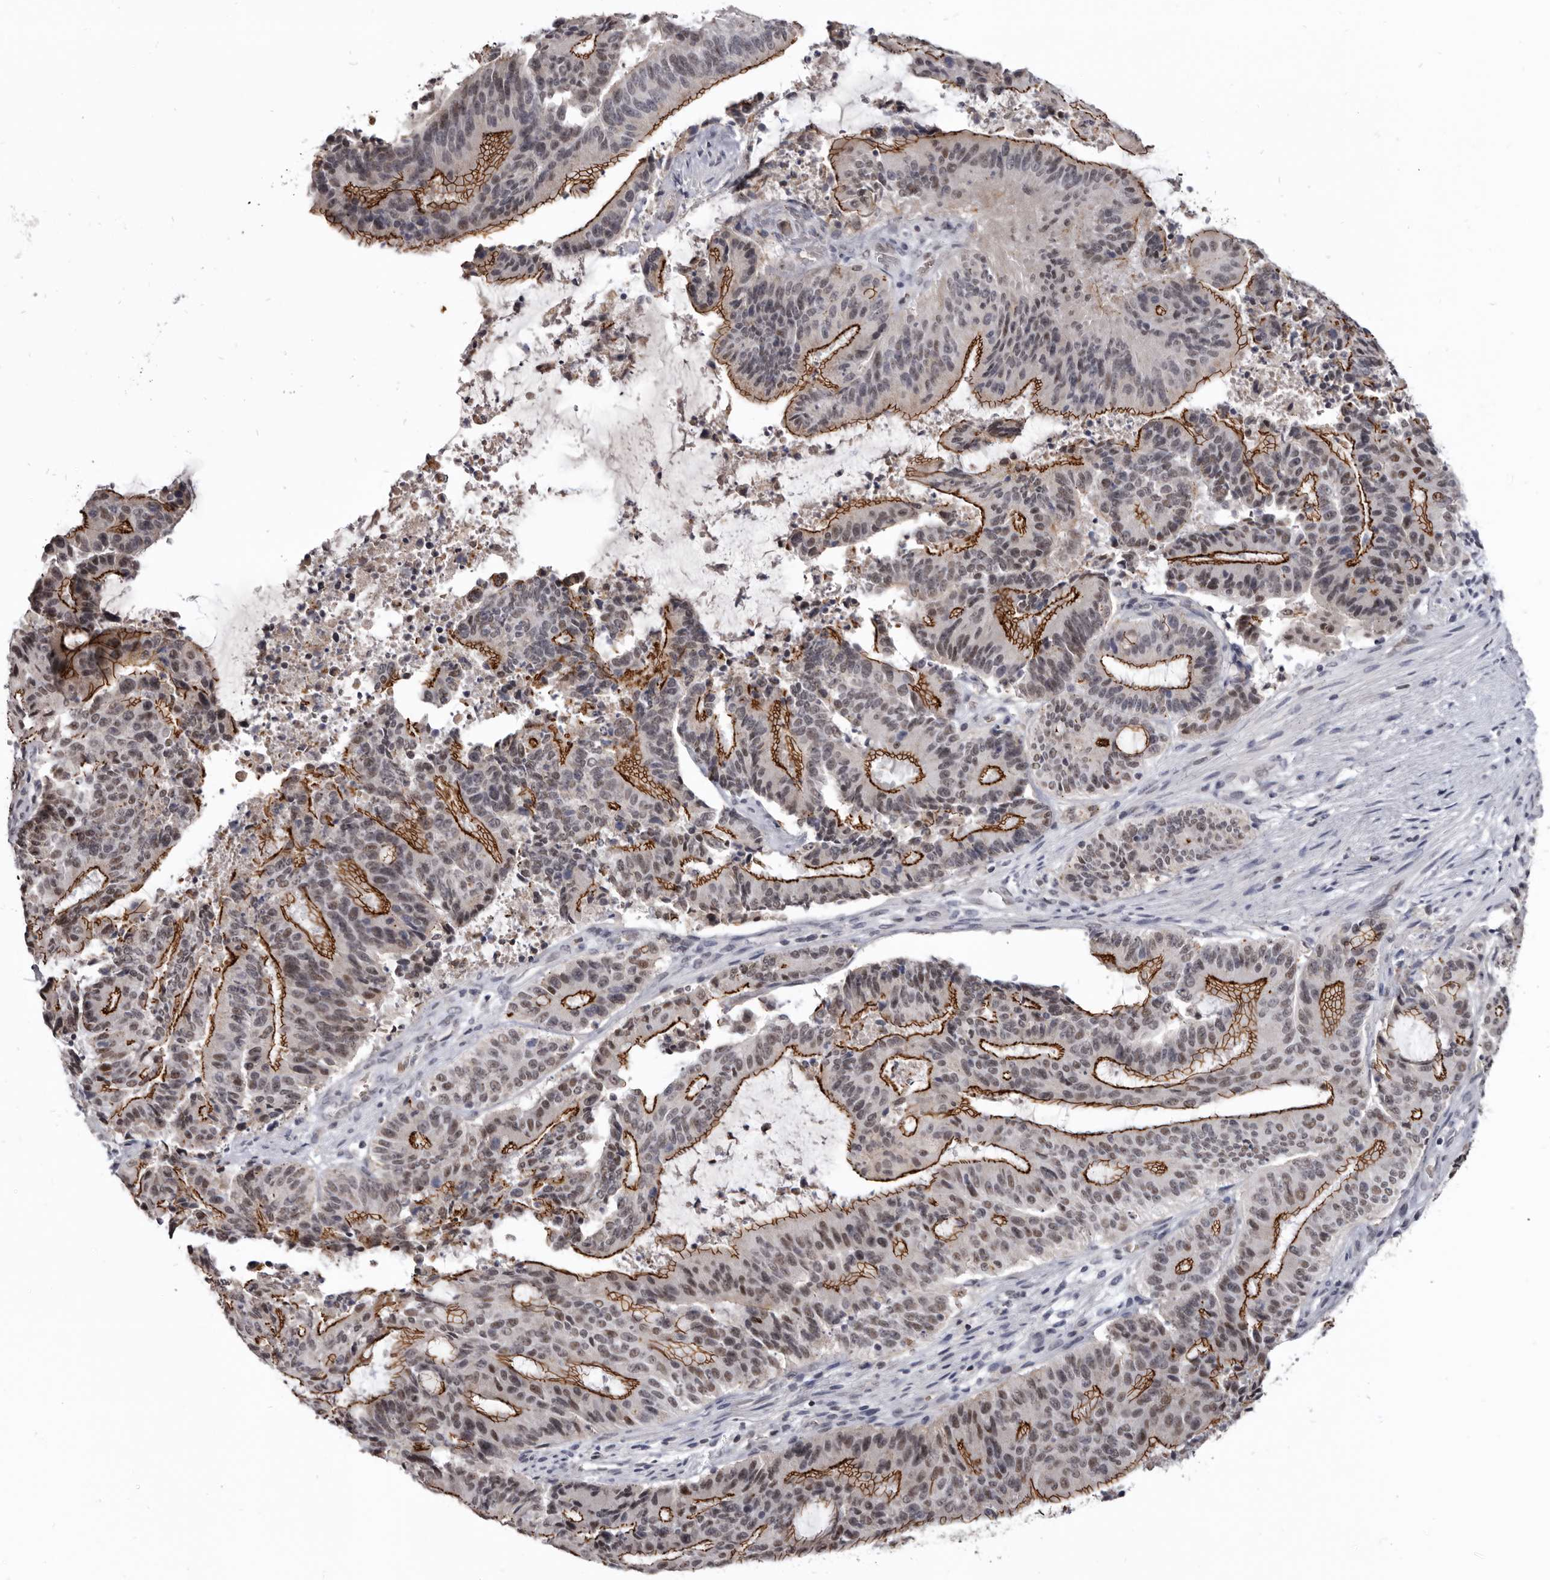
{"staining": {"intensity": "strong", "quantity": "25%-75%", "location": "cytoplasmic/membranous,nuclear"}, "tissue": "liver cancer", "cell_type": "Tumor cells", "image_type": "cancer", "snomed": [{"axis": "morphology", "description": "Normal tissue, NOS"}, {"axis": "morphology", "description": "Cholangiocarcinoma"}, {"axis": "topography", "description": "Liver"}, {"axis": "topography", "description": "Peripheral nerve tissue"}], "caption": "This histopathology image exhibits liver cholangiocarcinoma stained with immunohistochemistry to label a protein in brown. The cytoplasmic/membranous and nuclear of tumor cells show strong positivity for the protein. Nuclei are counter-stained blue.", "gene": "CGN", "patient": {"sex": "female", "age": 73}}